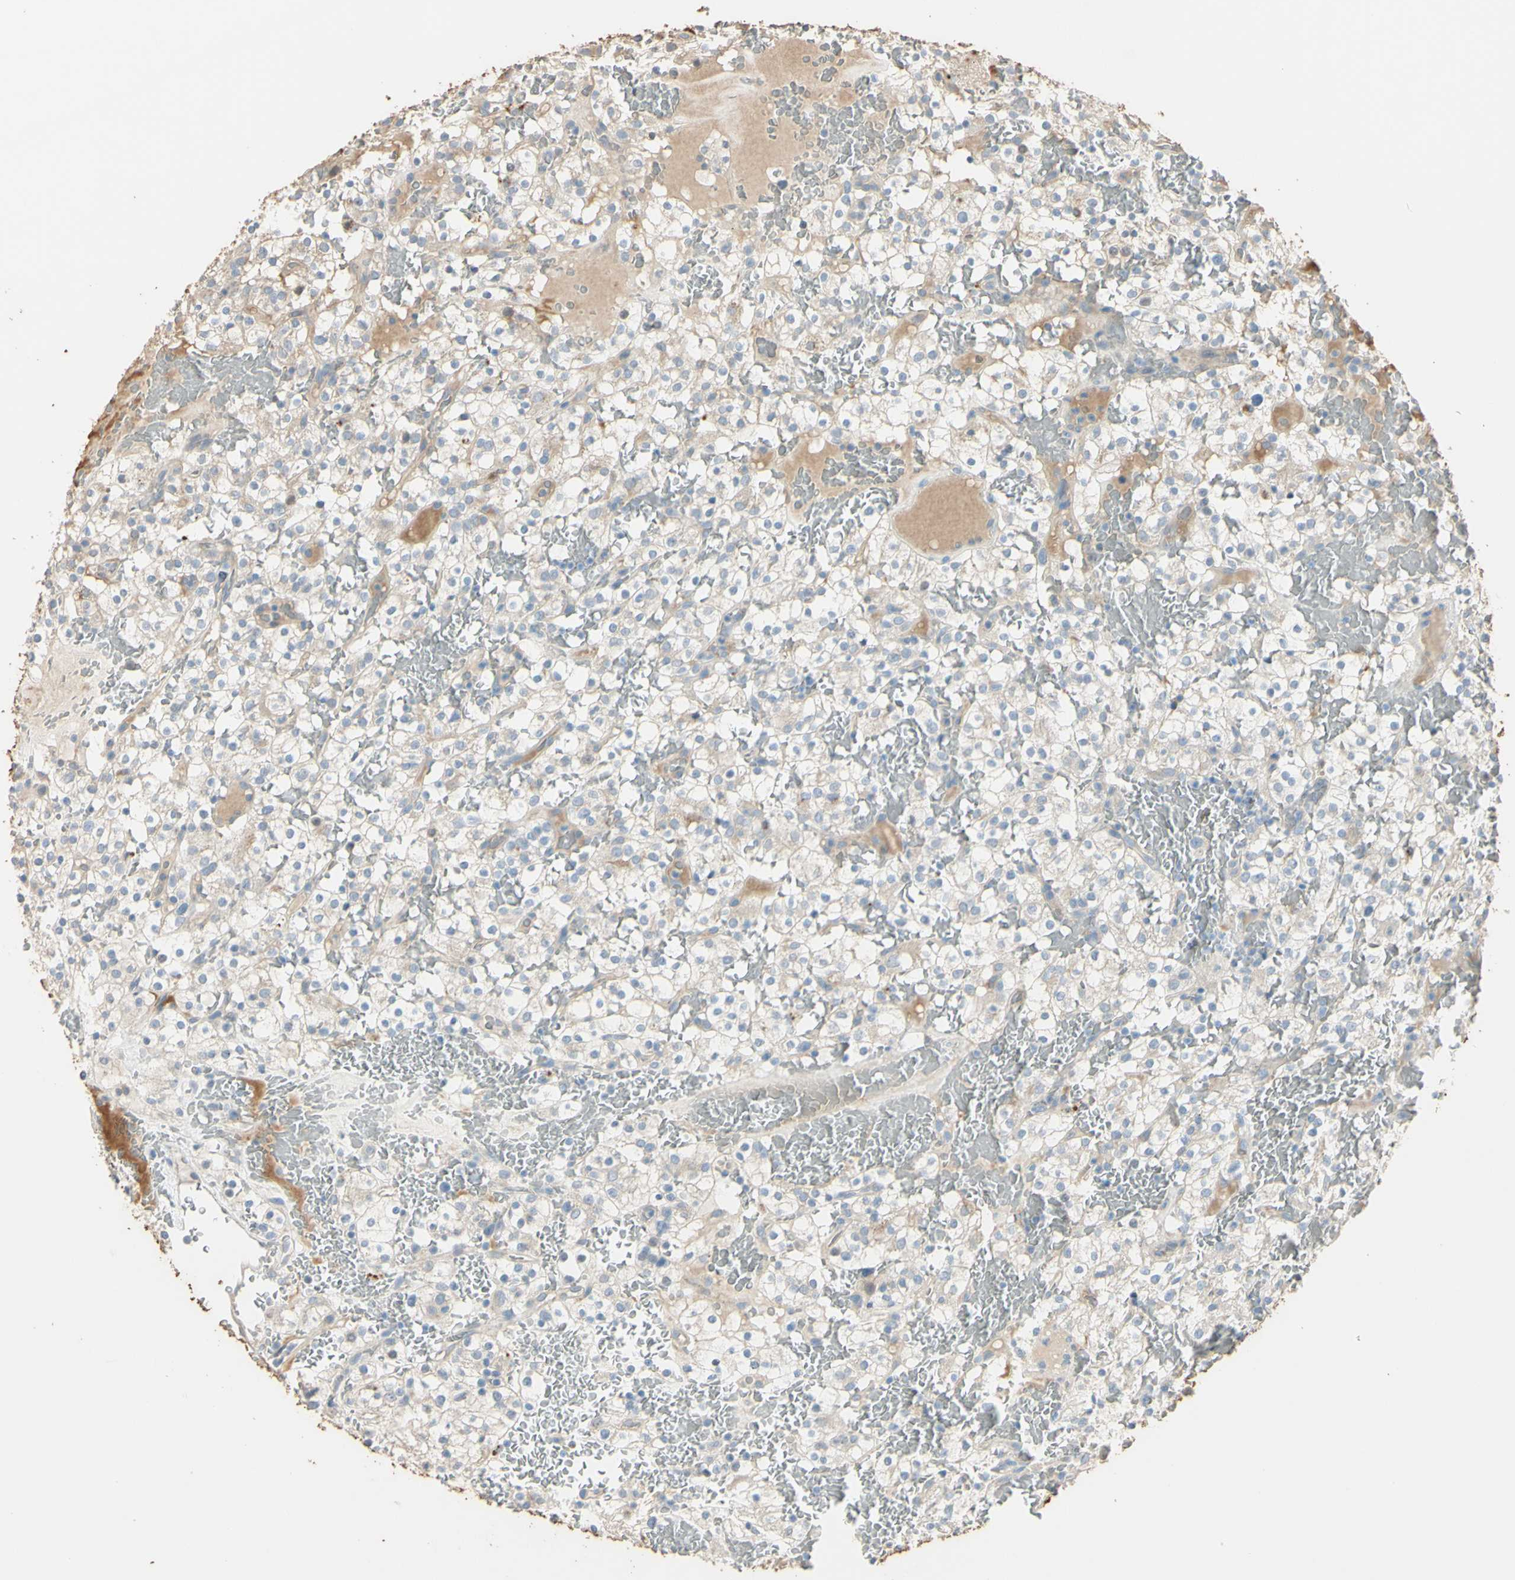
{"staining": {"intensity": "weak", "quantity": "25%-75%", "location": "cytoplasmic/membranous"}, "tissue": "renal cancer", "cell_type": "Tumor cells", "image_type": "cancer", "snomed": [{"axis": "morphology", "description": "Normal tissue, NOS"}, {"axis": "morphology", "description": "Adenocarcinoma, NOS"}, {"axis": "topography", "description": "Kidney"}], "caption": "Tumor cells display low levels of weak cytoplasmic/membranous expression in about 25%-75% of cells in human adenocarcinoma (renal). (DAB = brown stain, brightfield microscopy at high magnification).", "gene": "ANGPTL1", "patient": {"sex": "female", "age": 72}}